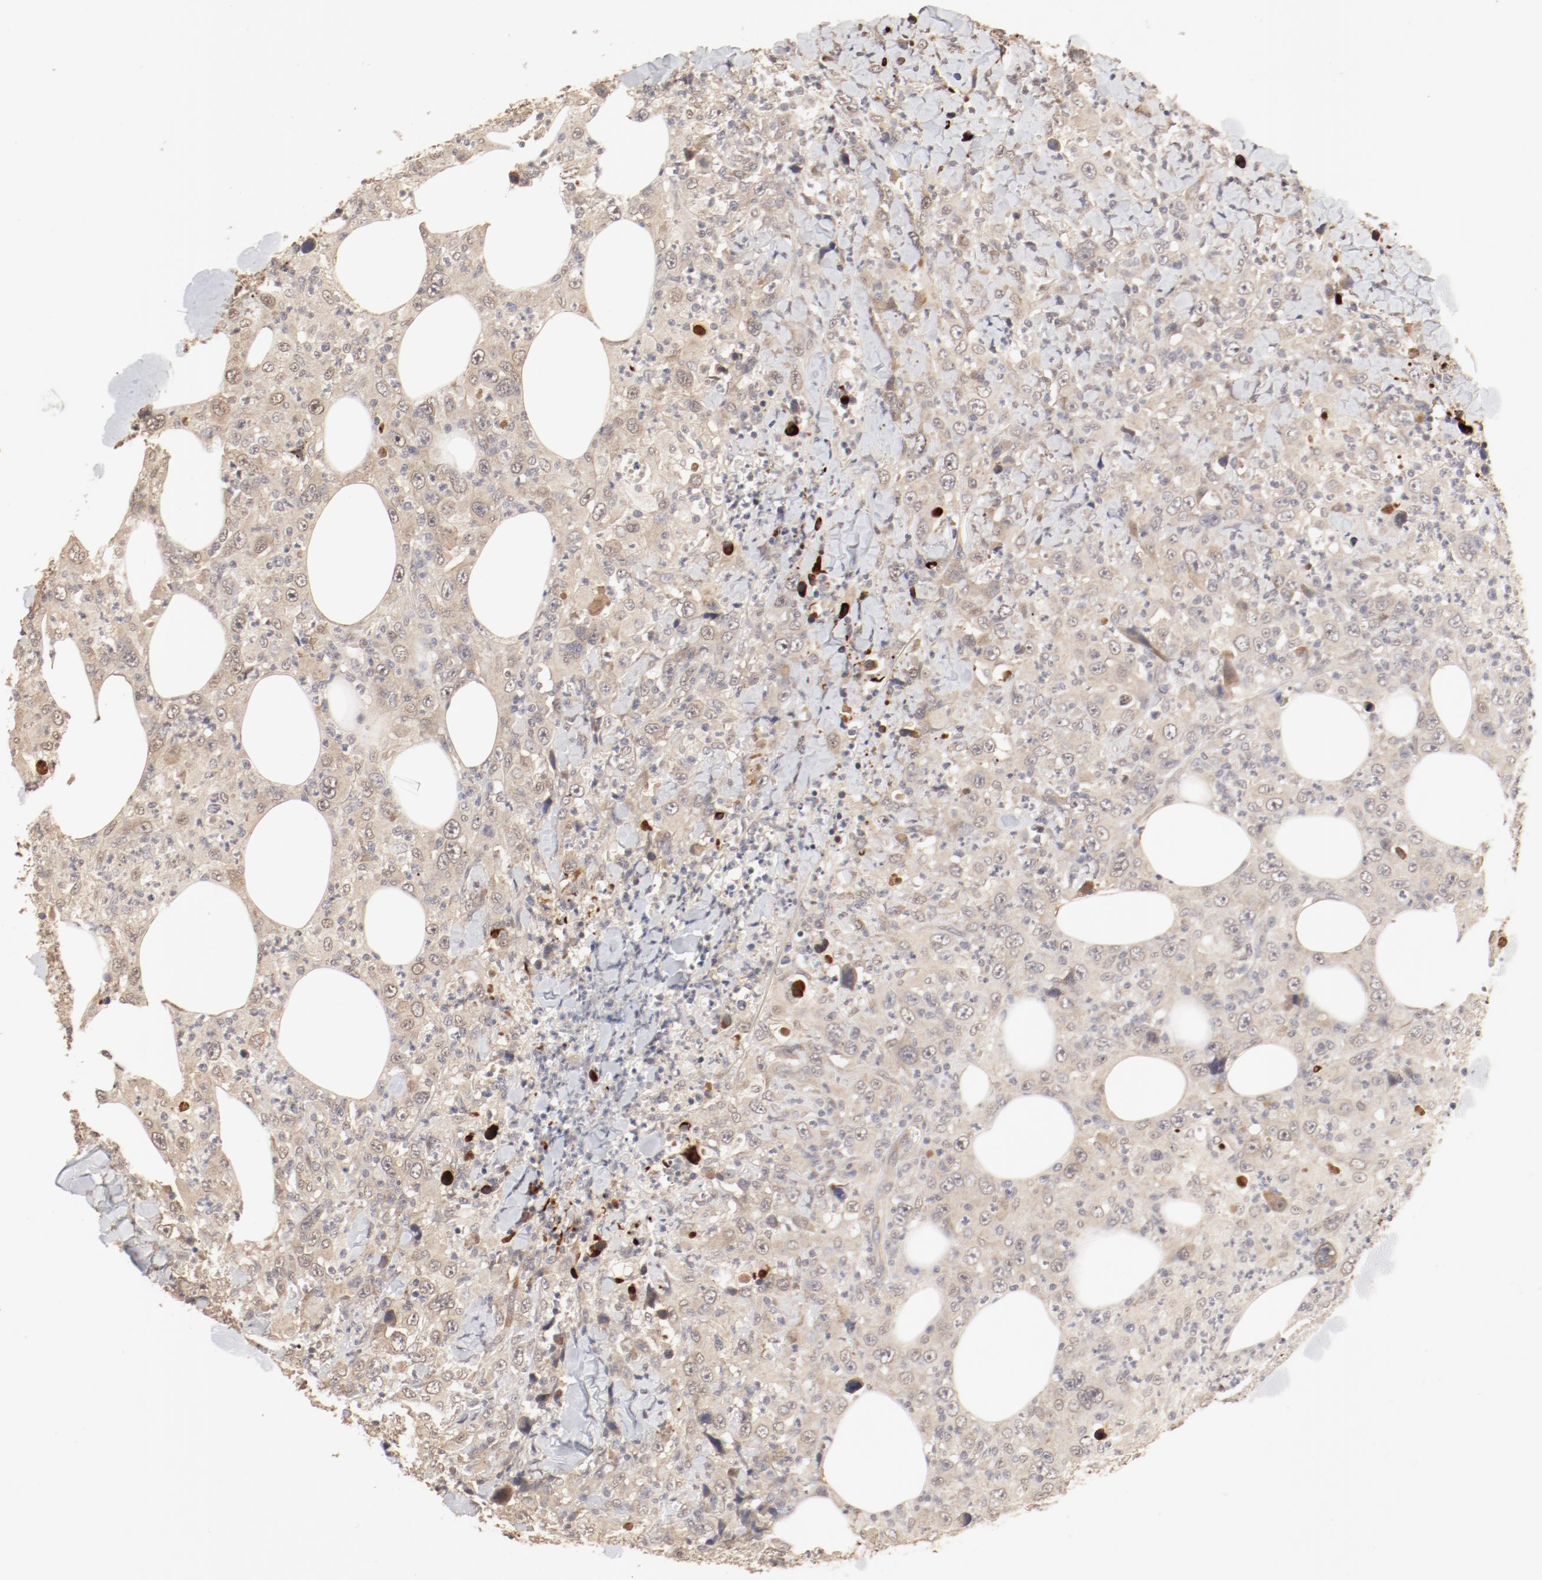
{"staining": {"intensity": "moderate", "quantity": ">75%", "location": "cytoplasmic/membranous,nuclear"}, "tissue": "thyroid cancer", "cell_type": "Tumor cells", "image_type": "cancer", "snomed": [{"axis": "morphology", "description": "Carcinoma, NOS"}, {"axis": "topography", "description": "Thyroid gland"}], "caption": "There is medium levels of moderate cytoplasmic/membranous and nuclear staining in tumor cells of thyroid carcinoma, as demonstrated by immunohistochemical staining (brown color).", "gene": "IL3RA", "patient": {"sex": "female", "age": 77}}